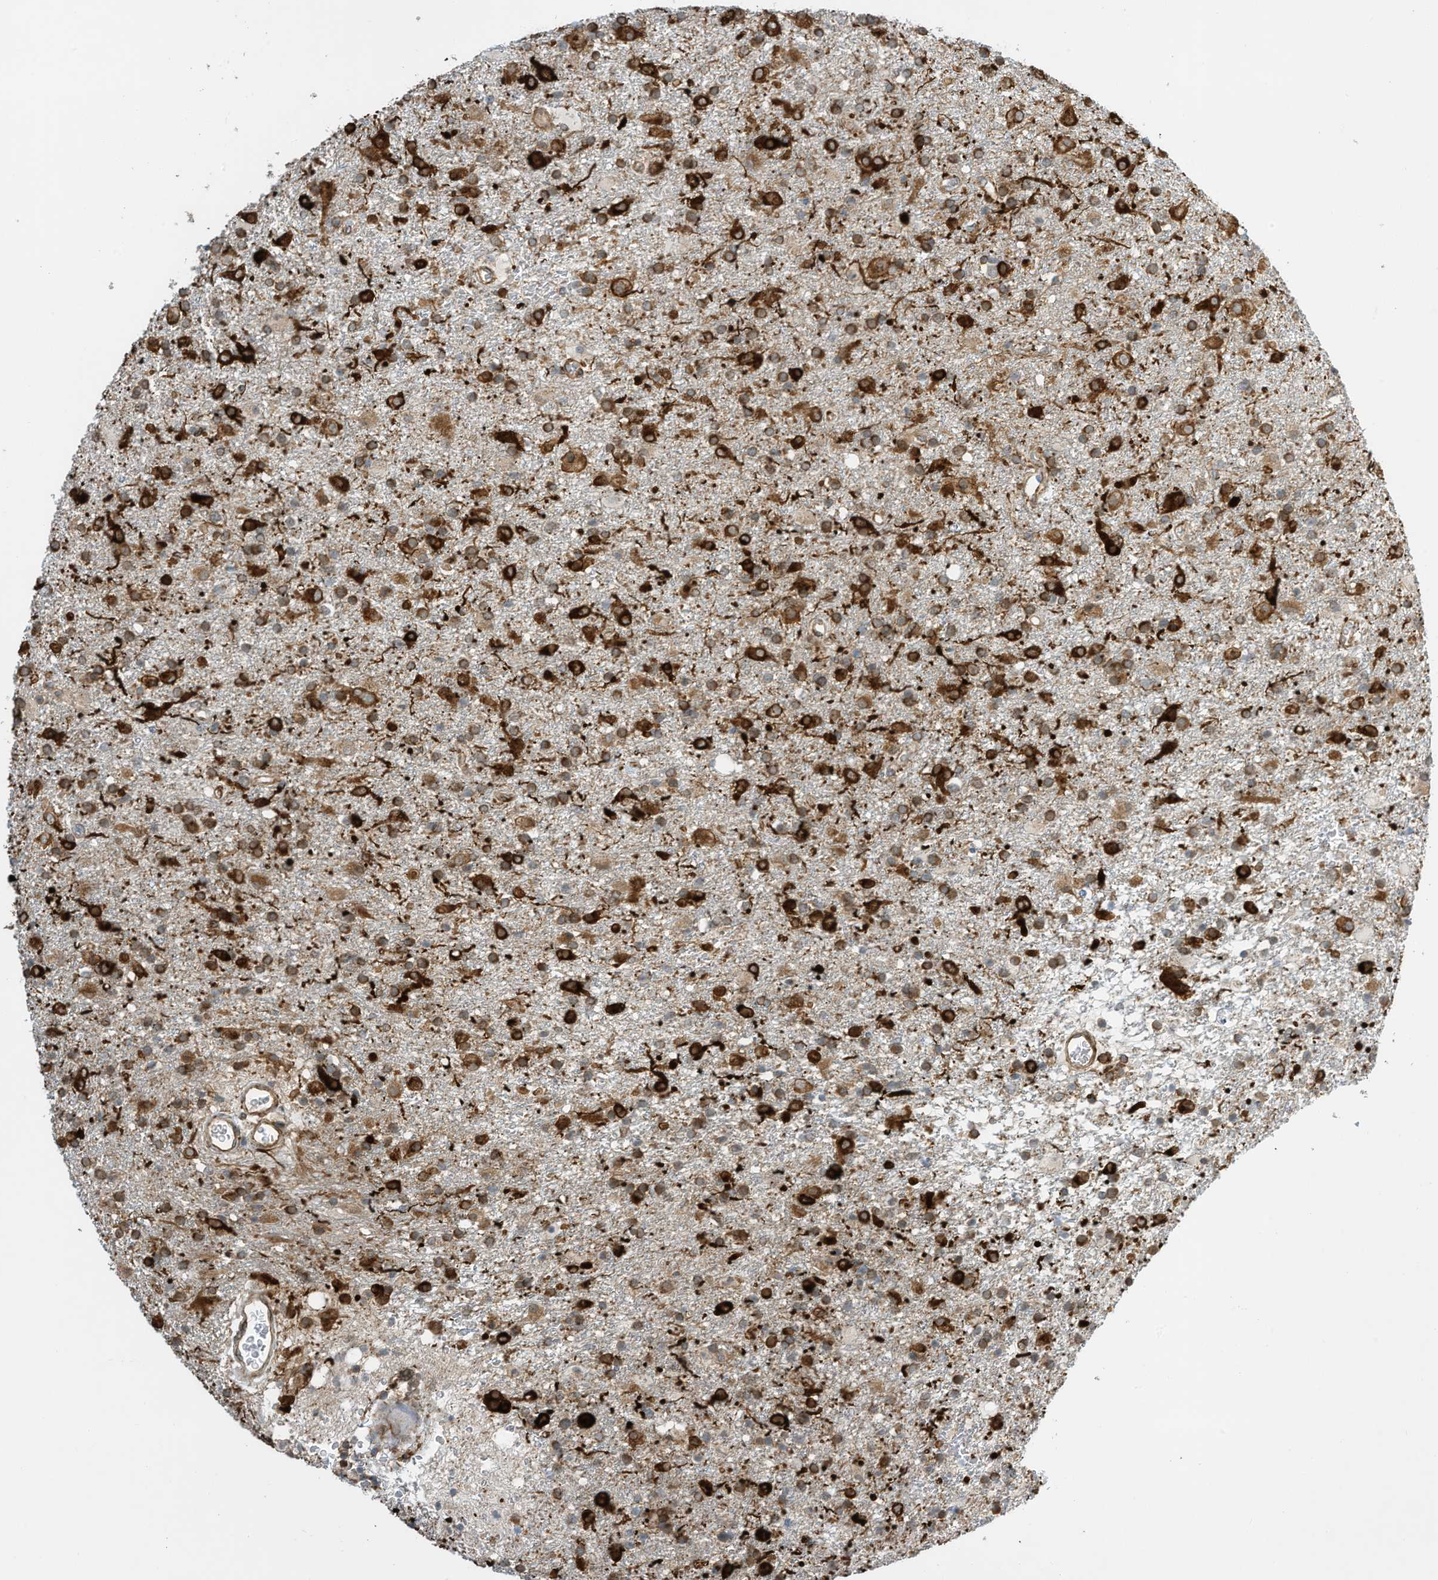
{"staining": {"intensity": "moderate", "quantity": ">75%", "location": "cytoplasmic/membranous"}, "tissue": "glioma", "cell_type": "Tumor cells", "image_type": "cancer", "snomed": [{"axis": "morphology", "description": "Glioma, malignant, Low grade"}, {"axis": "topography", "description": "Brain"}], "caption": "IHC micrograph of human glioma stained for a protein (brown), which demonstrates medium levels of moderate cytoplasmic/membranous positivity in about >75% of tumor cells.", "gene": "ZBTB45", "patient": {"sex": "male", "age": 65}}